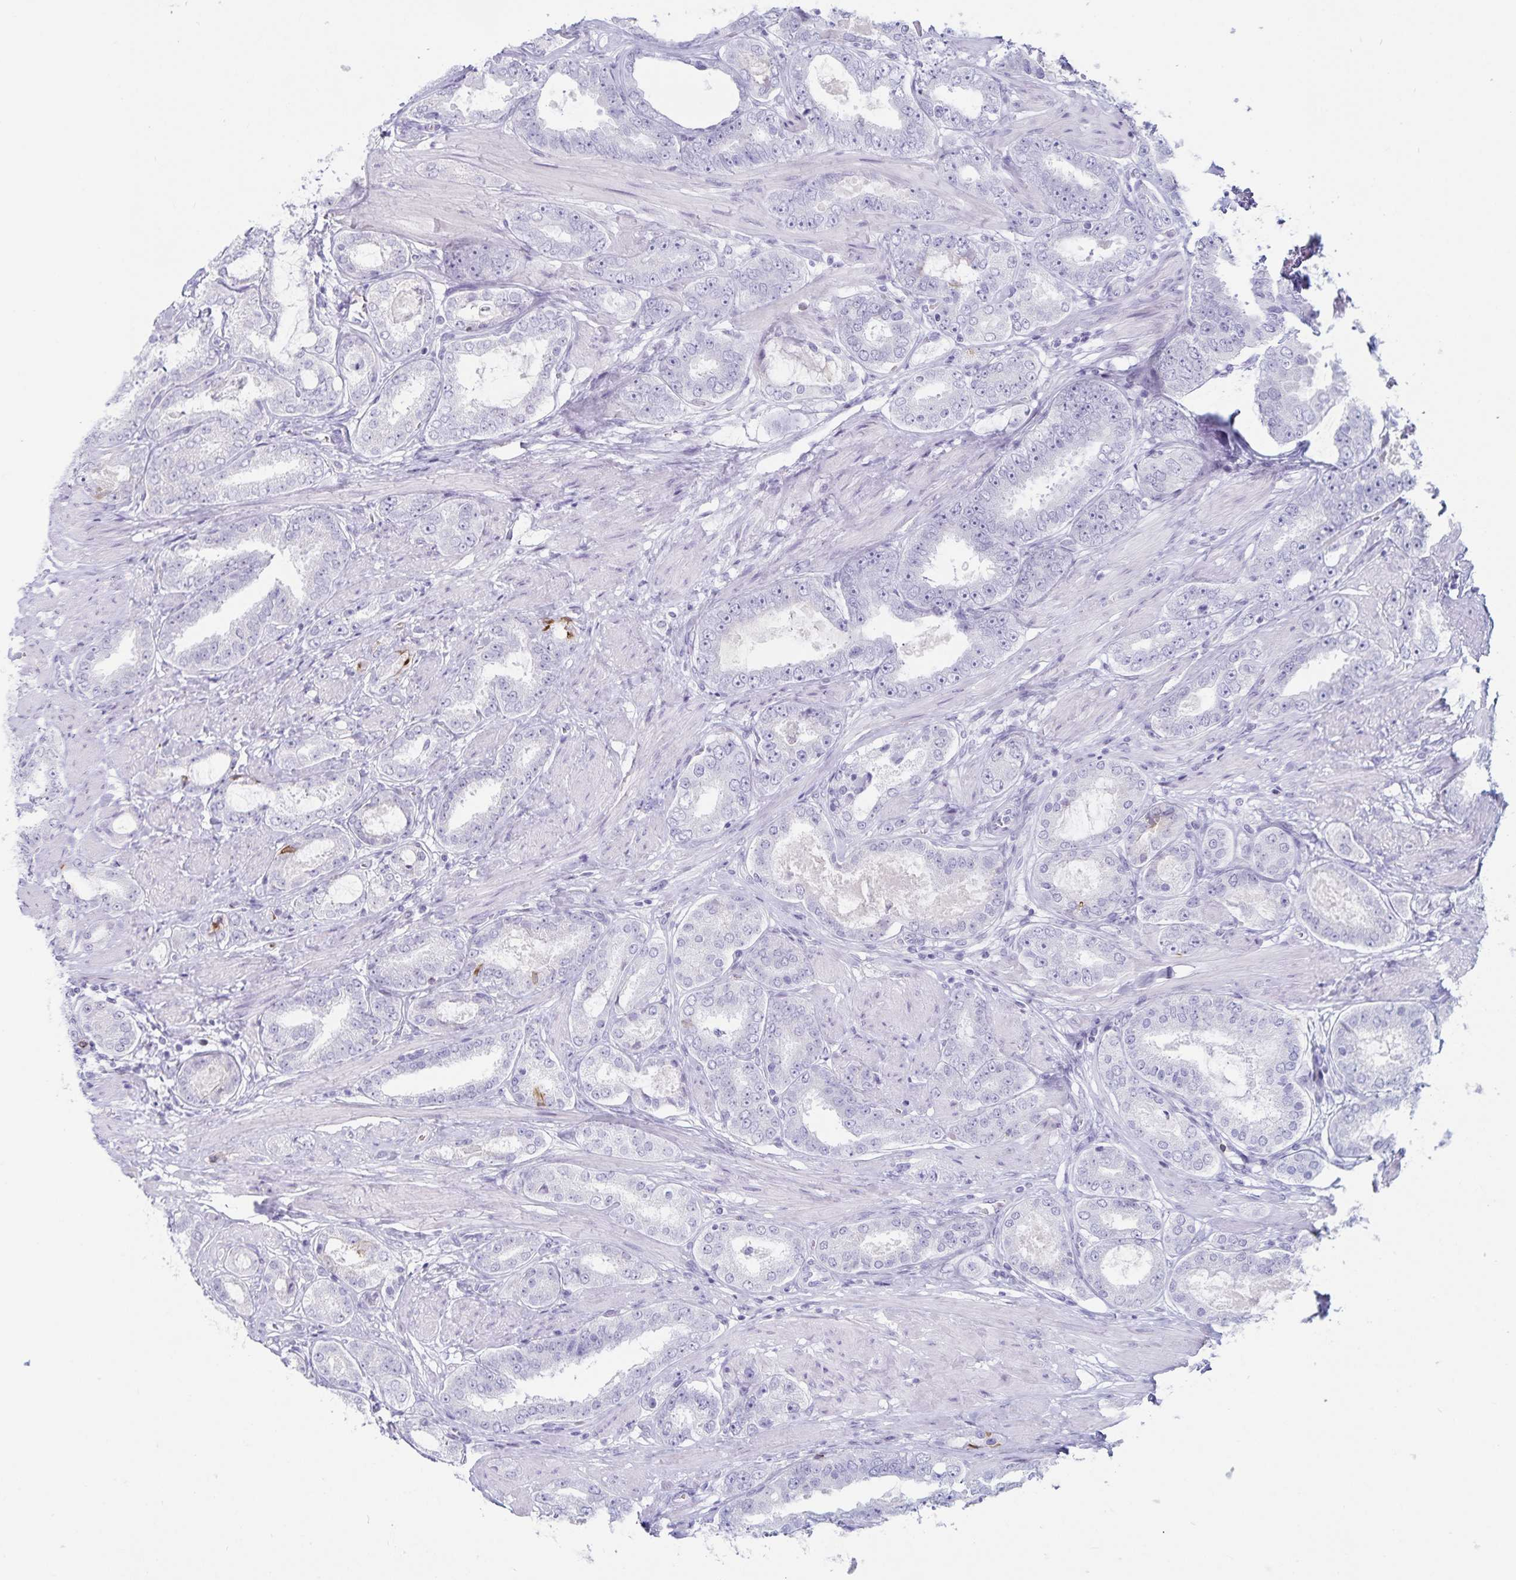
{"staining": {"intensity": "negative", "quantity": "none", "location": "none"}, "tissue": "prostate cancer", "cell_type": "Tumor cells", "image_type": "cancer", "snomed": [{"axis": "morphology", "description": "Adenocarcinoma, High grade"}, {"axis": "topography", "description": "Prostate"}], "caption": "The immunohistochemistry (IHC) micrograph has no significant expression in tumor cells of prostate high-grade adenocarcinoma tissue. (Brightfield microscopy of DAB (3,3'-diaminobenzidine) immunohistochemistry (IHC) at high magnification).", "gene": "GNLY", "patient": {"sex": "male", "age": 63}}